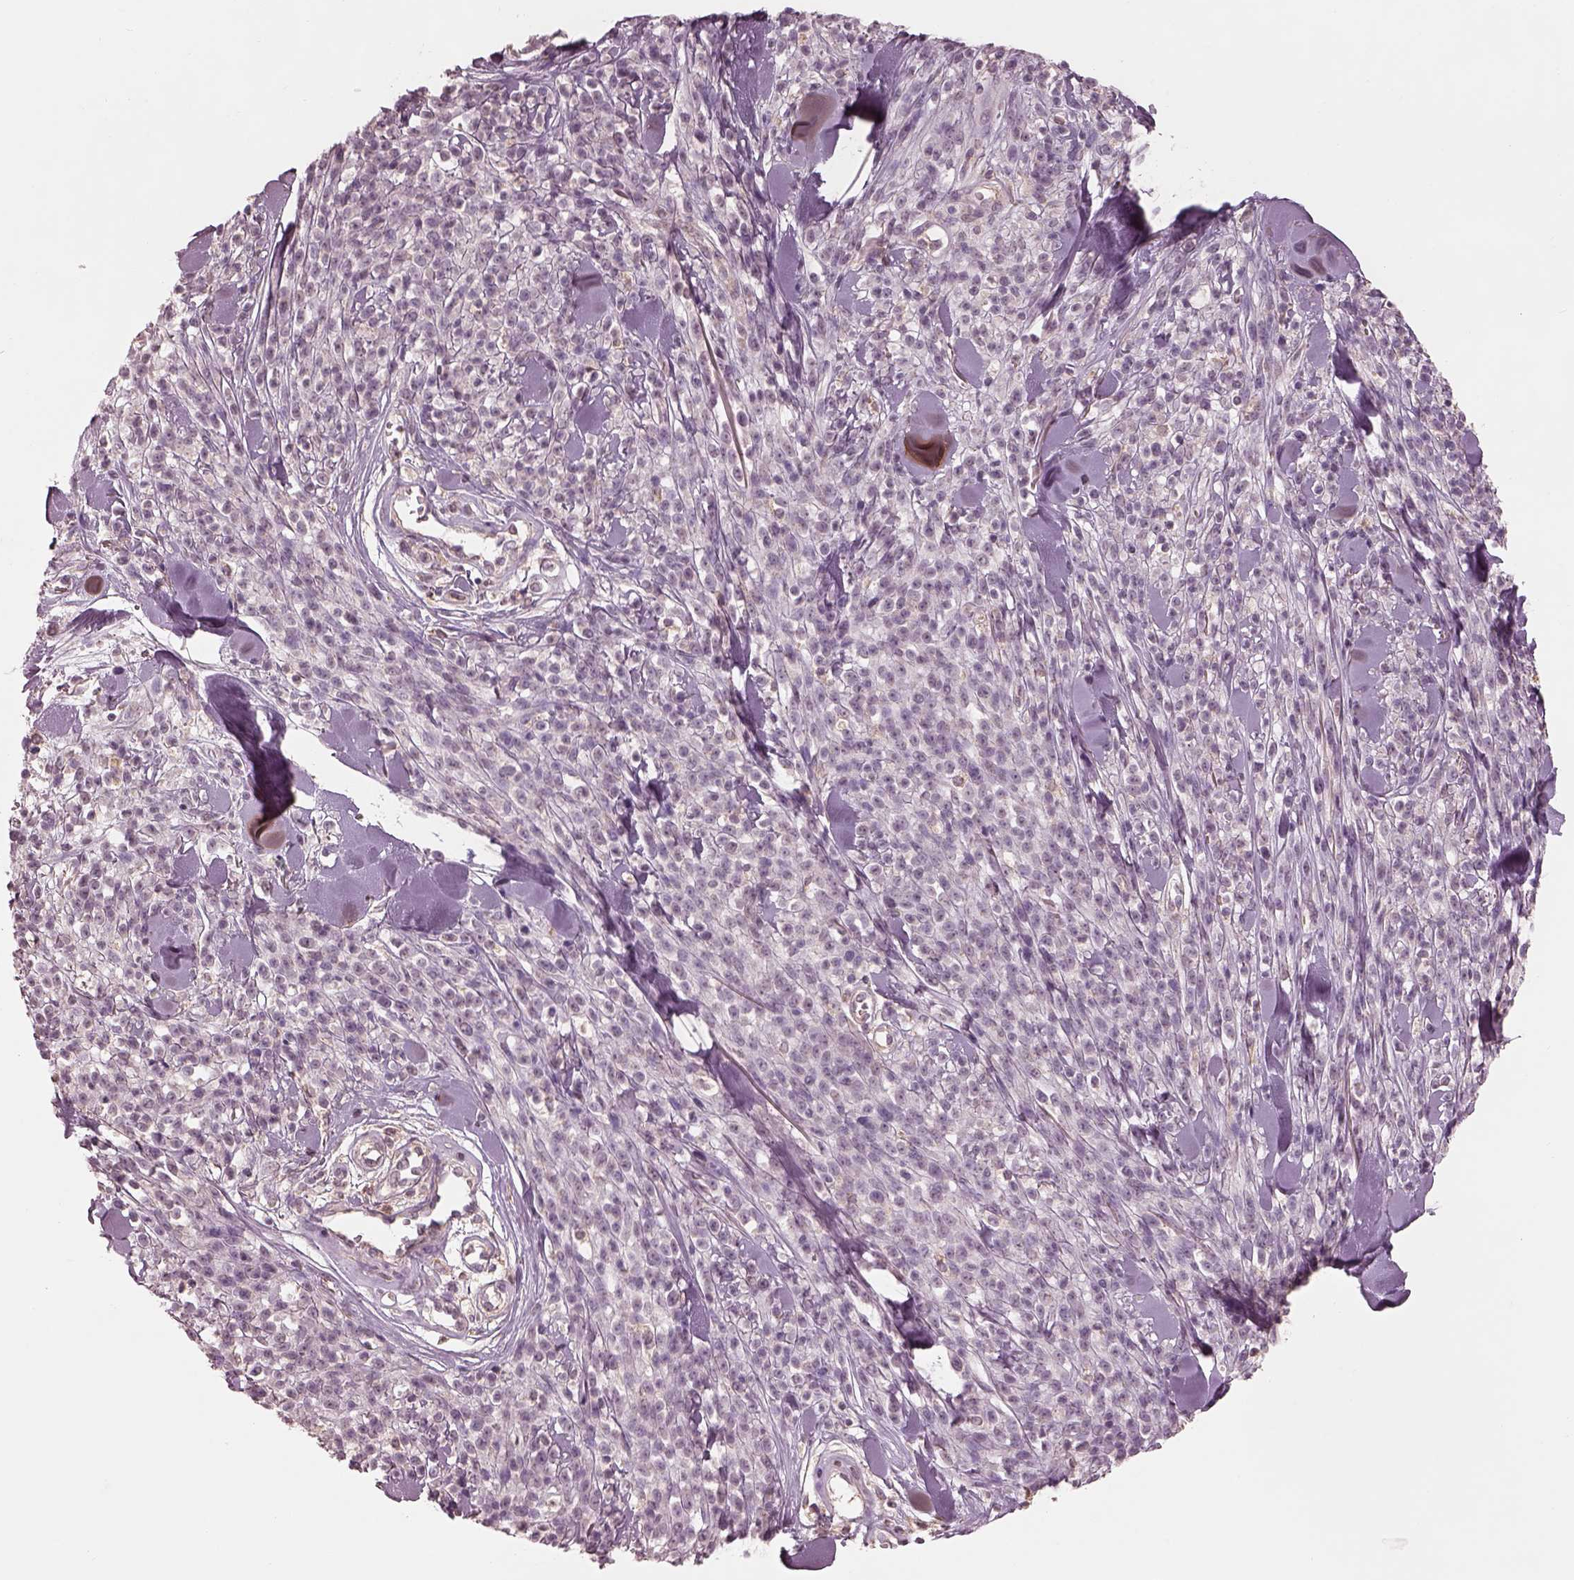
{"staining": {"intensity": "negative", "quantity": "none", "location": "none"}, "tissue": "melanoma", "cell_type": "Tumor cells", "image_type": "cancer", "snomed": [{"axis": "morphology", "description": "Malignant melanoma, NOS"}, {"axis": "topography", "description": "Skin"}, {"axis": "topography", "description": "Skin of trunk"}], "caption": "Melanoma stained for a protein using immunohistochemistry (IHC) reveals no positivity tumor cells.", "gene": "PRKACG", "patient": {"sex": "male", "age": 74}}